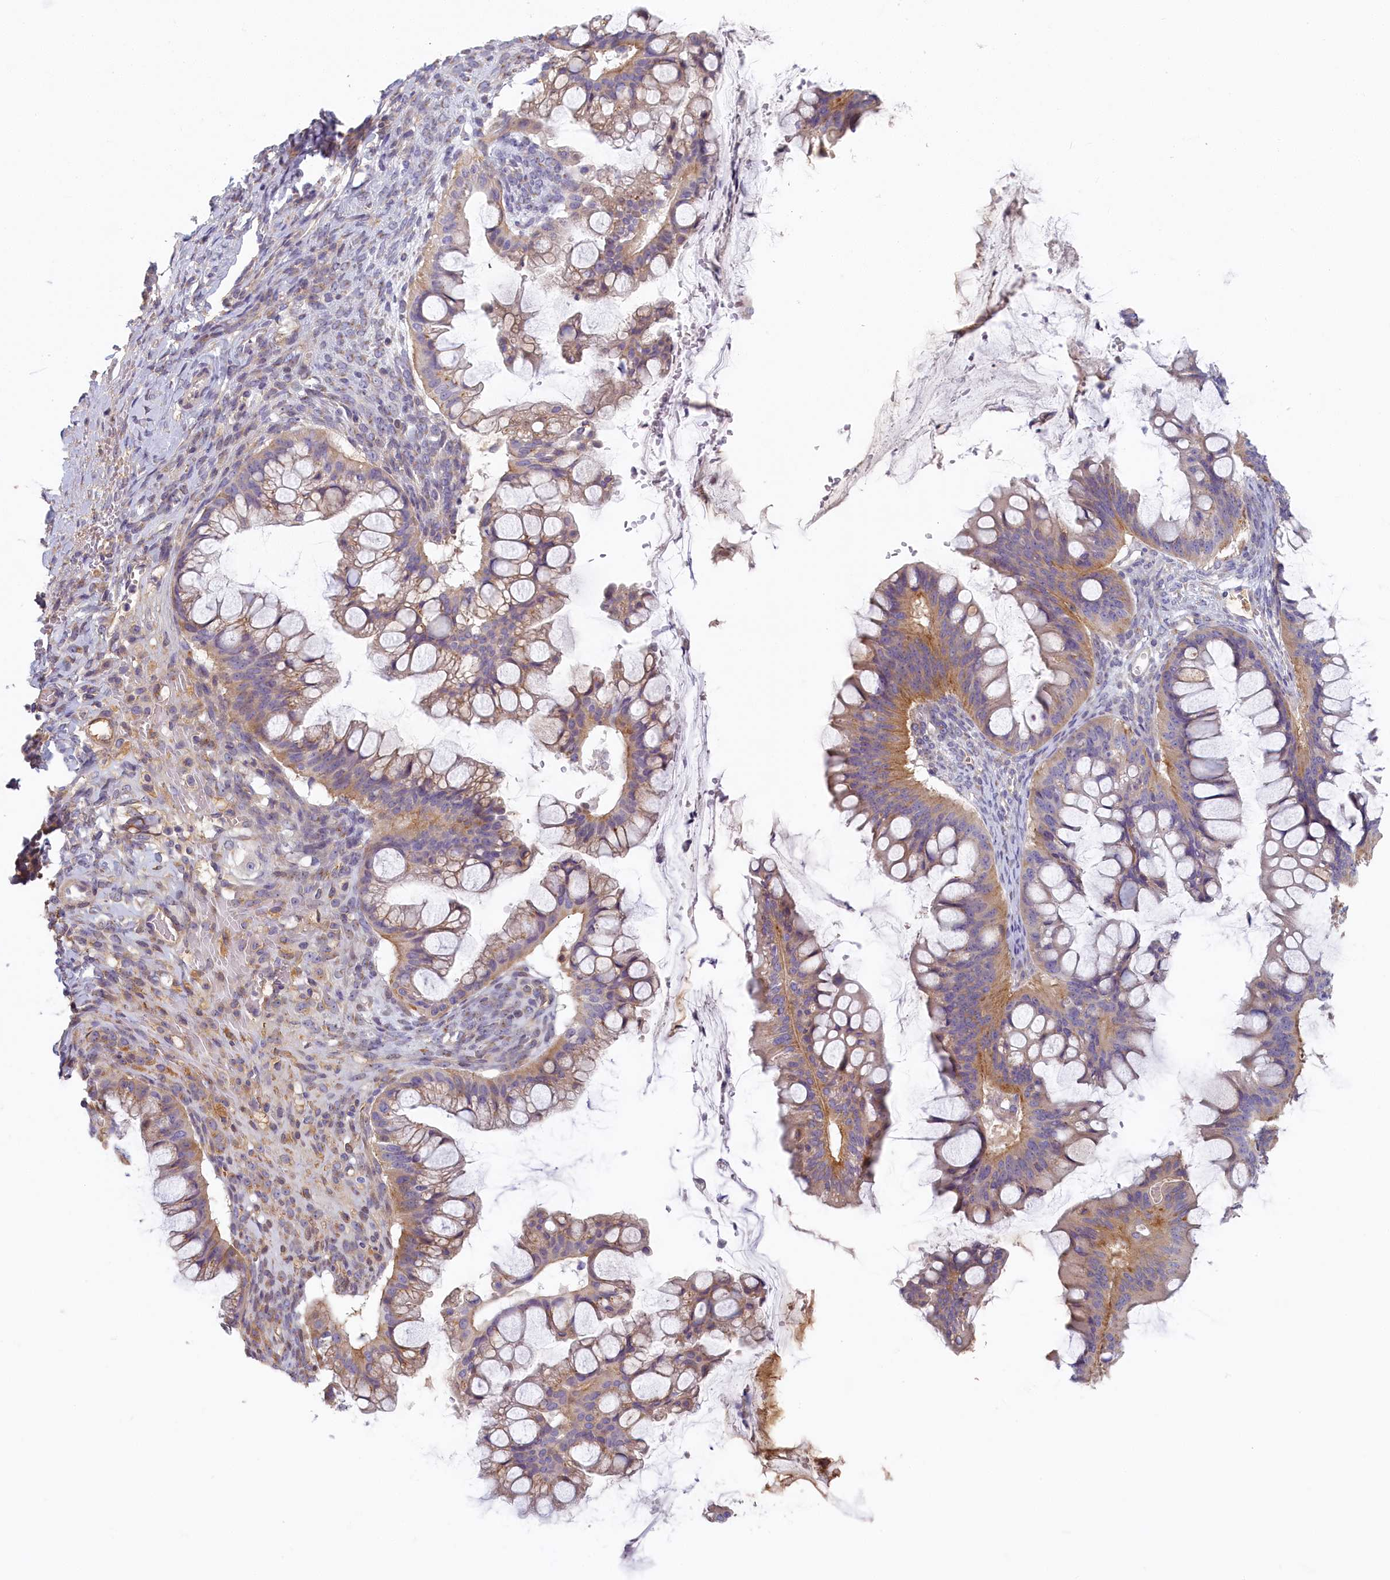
{"staining": {"intensity": "weak", "quantity": "25%-75%", "location": "cytoplasmic/membranous"}, "tissue": "ovarian cancer", "cell_type": "Tumor cells", "image_type": "cancer", "snomed": [{"axis": "morphology", "description": "Cystadenocarcinoma, mucinous, NOS"}, {"axis": "topography", "description": "Ovary"}], "caption": "High-magnification brightfield microscopy of ovarian cancer stained with DAB (brown) and counterstained with hematoxylin (blue). tumor cells exhibit weak cytoplasmic/membranous expression is identified in approximately25%-75% of cells.", "gene": "STX16", "patient": {"sex": "female", "age": 73}}